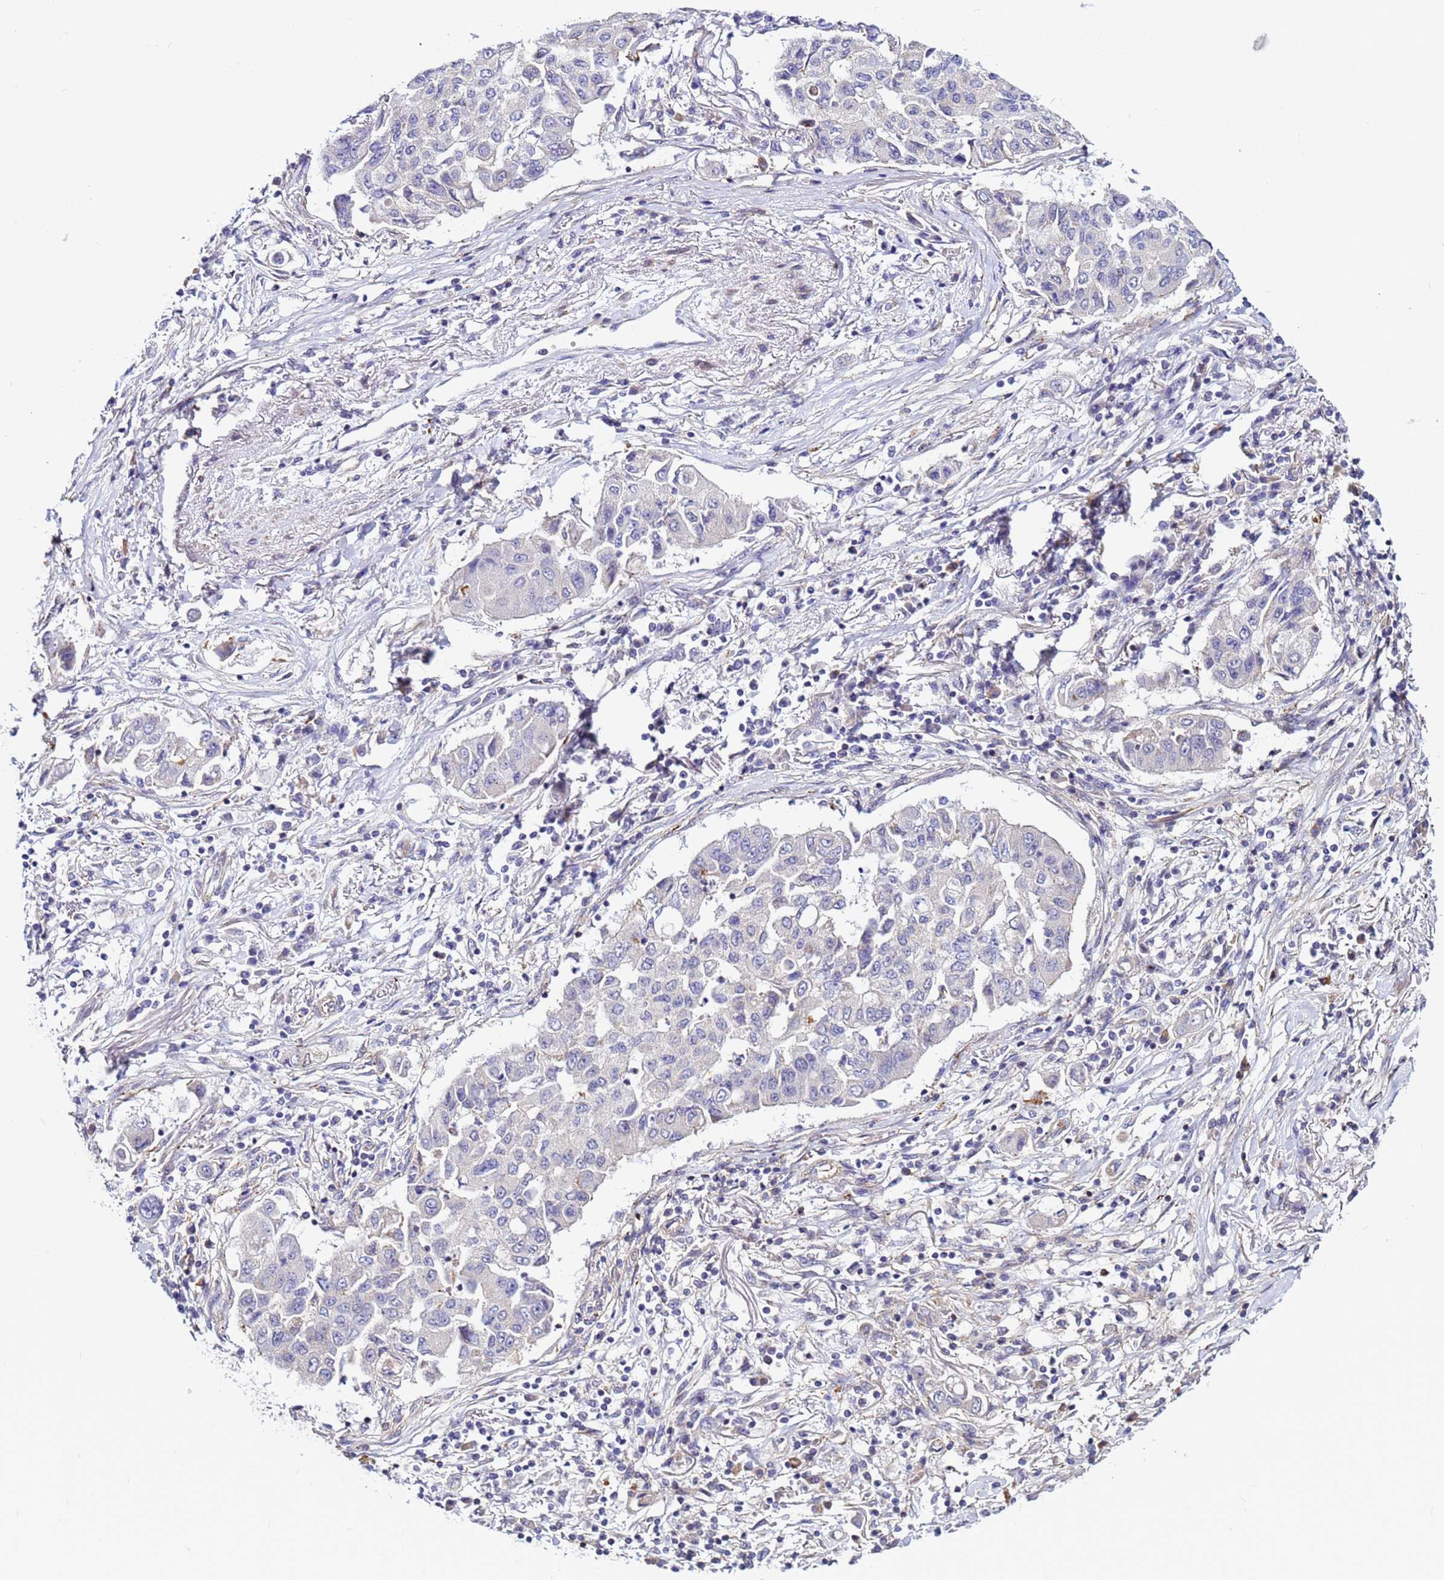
{"staining": {"intensity": "negative", "quantity": "none", "location": "none"}, "tissue": "lung cancer", "cell_type": "Tumor cells", "image_type": "cancer", "snomed": [{"axis": "morphology", "description": "Squamous cell carcinoma, NOS"}, {"axis": "topography", "description": "Lung"}], "caption": "This is an immunohistochemistry (IHC) histopathology image of lung cancer (squamous cell carcinoma). There is no expression in tumor cells.", "gene": "STK38", "patient": {"sex": "male", "age": 74}}